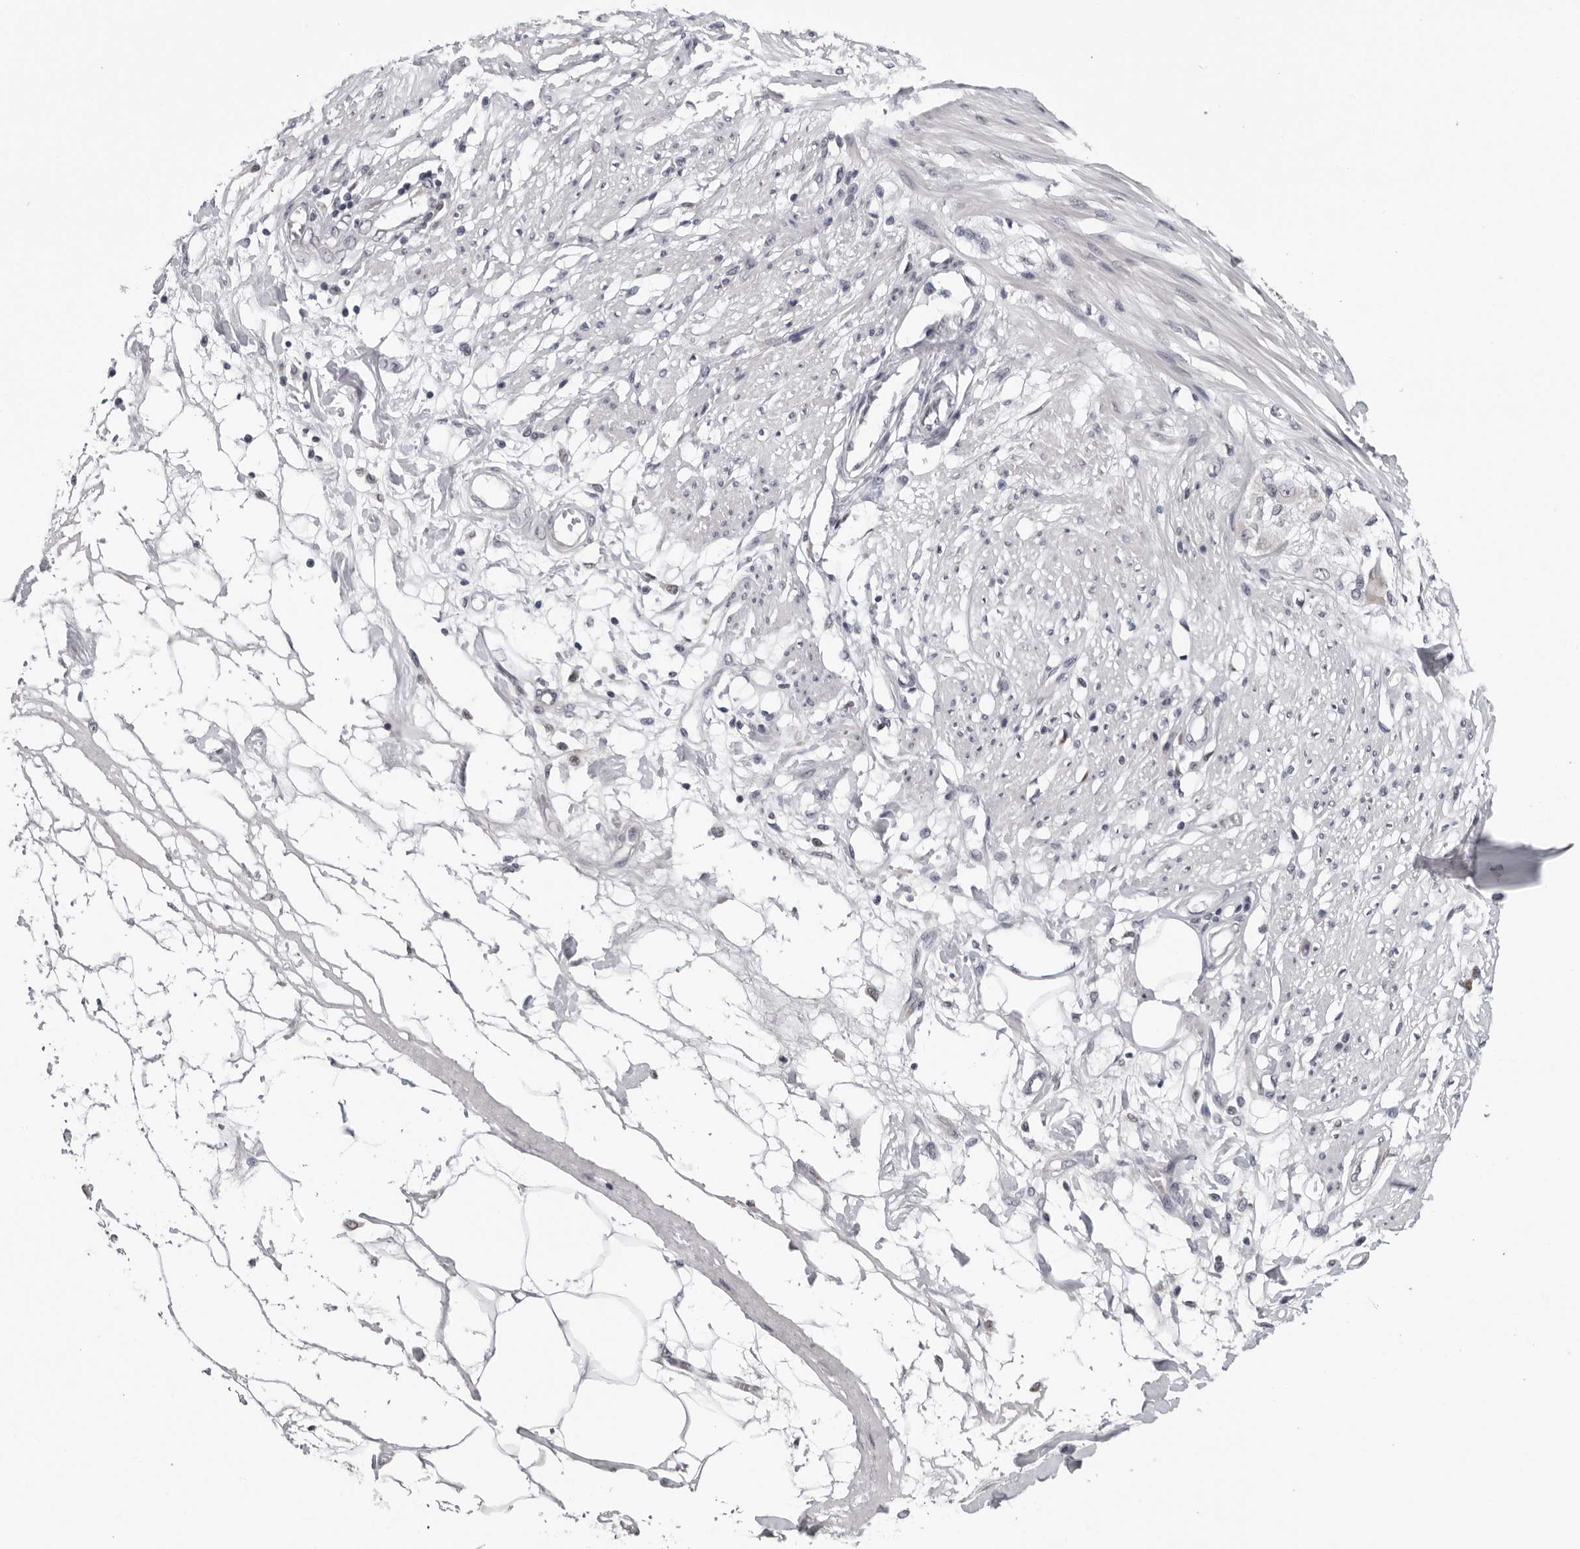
{"staining": {"intensity": "negative", "quantity": "none", "location": "none"}, "tissue": "smooth muscle", "cell_type": "Smooth muscle cells", "image_type": "normal", "snomed": [{"axis": "morphology", "description": "Normal tissue, NOS"}, {"axis": "morphology", "description": "Adenocarcinoma, NOS"}, {"axis": "topography", "description": "Smooth muscle"}, {"axis": "topography", "description": "Colon"}], "caption": "Benign smooth muscle was stained to show a protein in brown. There is no significant staining in smooth muscle cells.", "gene": "CPT2", "patient": {"sex": "male", "age": 14}}